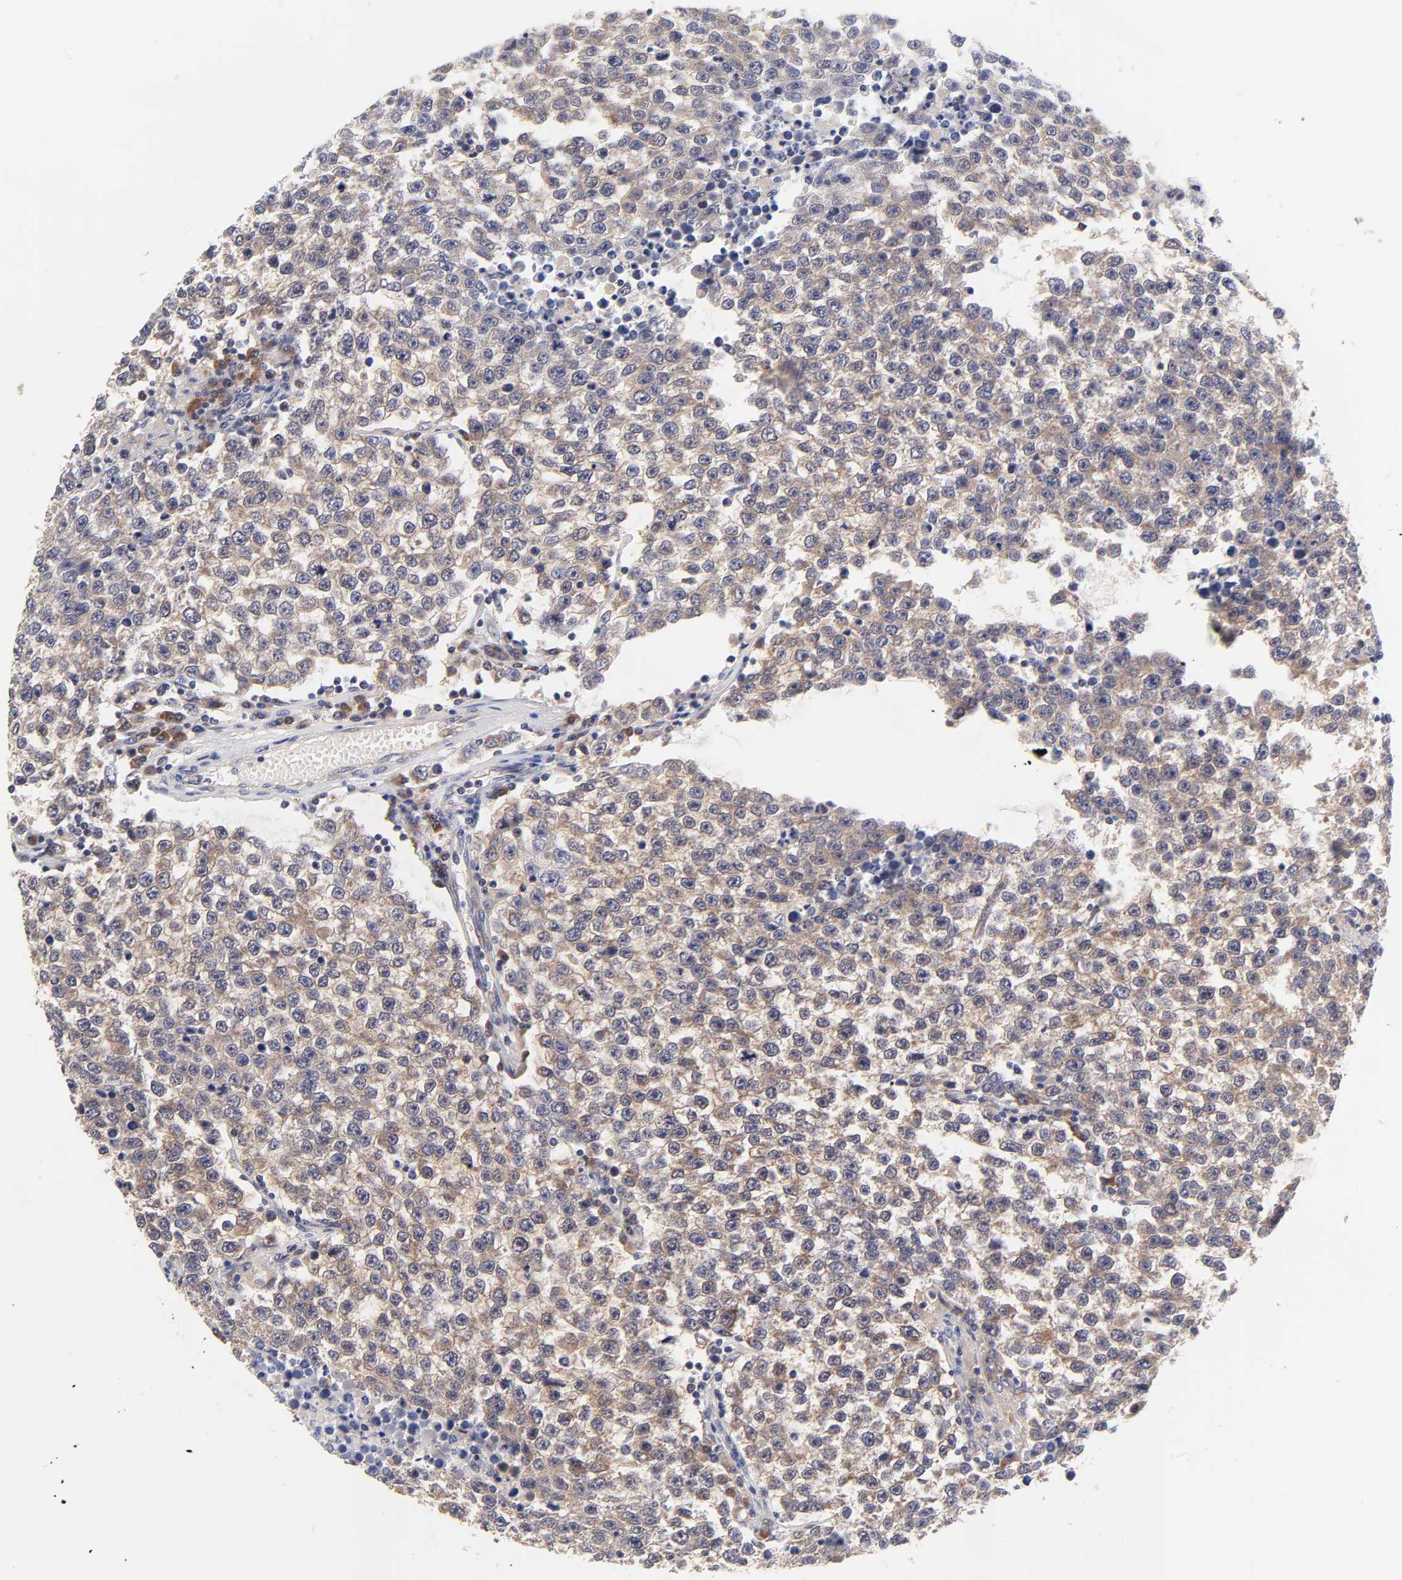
{"staining": {"intensity": "moderate", "quantity": ">75%", "location": "cytoplasmic/membranous"}, "tissue": "testis cancer", "cell_type": "Tumor cells", "image_type": "cancer", "snomed": [{"axis": "morphology", "description": "Seminoma, NOS"}, {"axis": "topography", "description": "Testis"}], "caption": "Moderate cytoplasmic/membranous expression for a protein is identified in about >75% of tumor cells of testis seminoma using immunohistochemistry.", "gene": "TXNL1", "patient": {"sex": "male", "age": 36}}